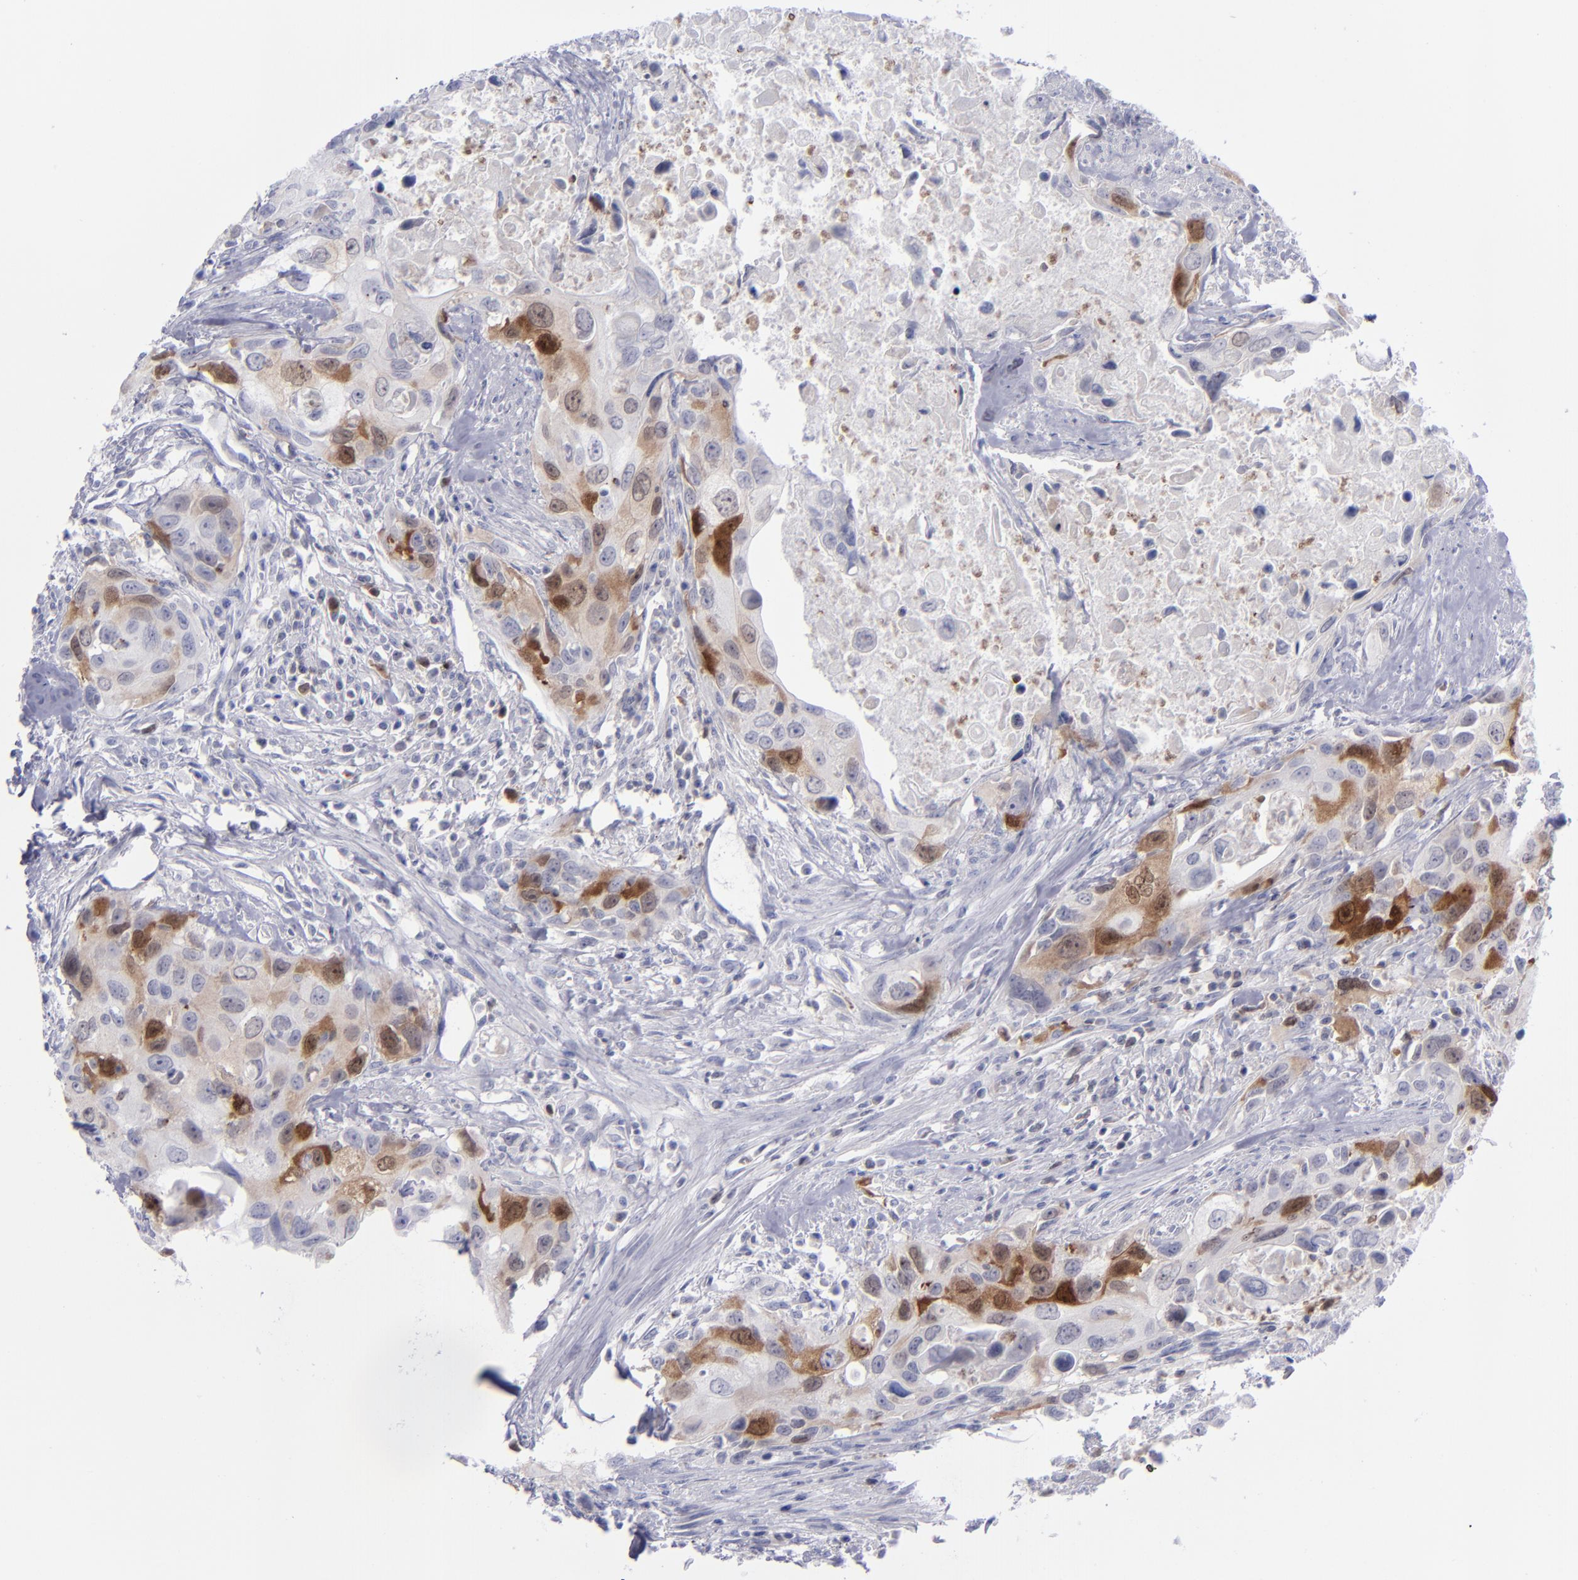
{"staining": {"intensity": "moderate", "quantity": "25%-75%", "location": "cytoplasmic/membranous,nuclear"}, "tissue": "urothelial cancer", "cell_type": "Tumor cells", "image_type": "cancer", "snomed": [{"axis": "morphology", "description": "Urothelial carcinoma, High grade"}, {"axis": "topography", "description": "Urinary bladder"}], "caption": "High-magnification brightfield microscopy of urothelial cancer stained with DAB (3,3'-diaminobenzidine) (brown) and counterstained with hematoxylin (blue). tumor cells exhibit moderate cytoplasmic/membranous and nuclear staining is appreciated in approximately25%-75% of cells. The staining is performed using DAB brown chromogen to label protein expression. The nuclei are counter-stained blue using hematoxylin.", "gene": "AURKA", "patient": {"sex": "male", "age": 71}}